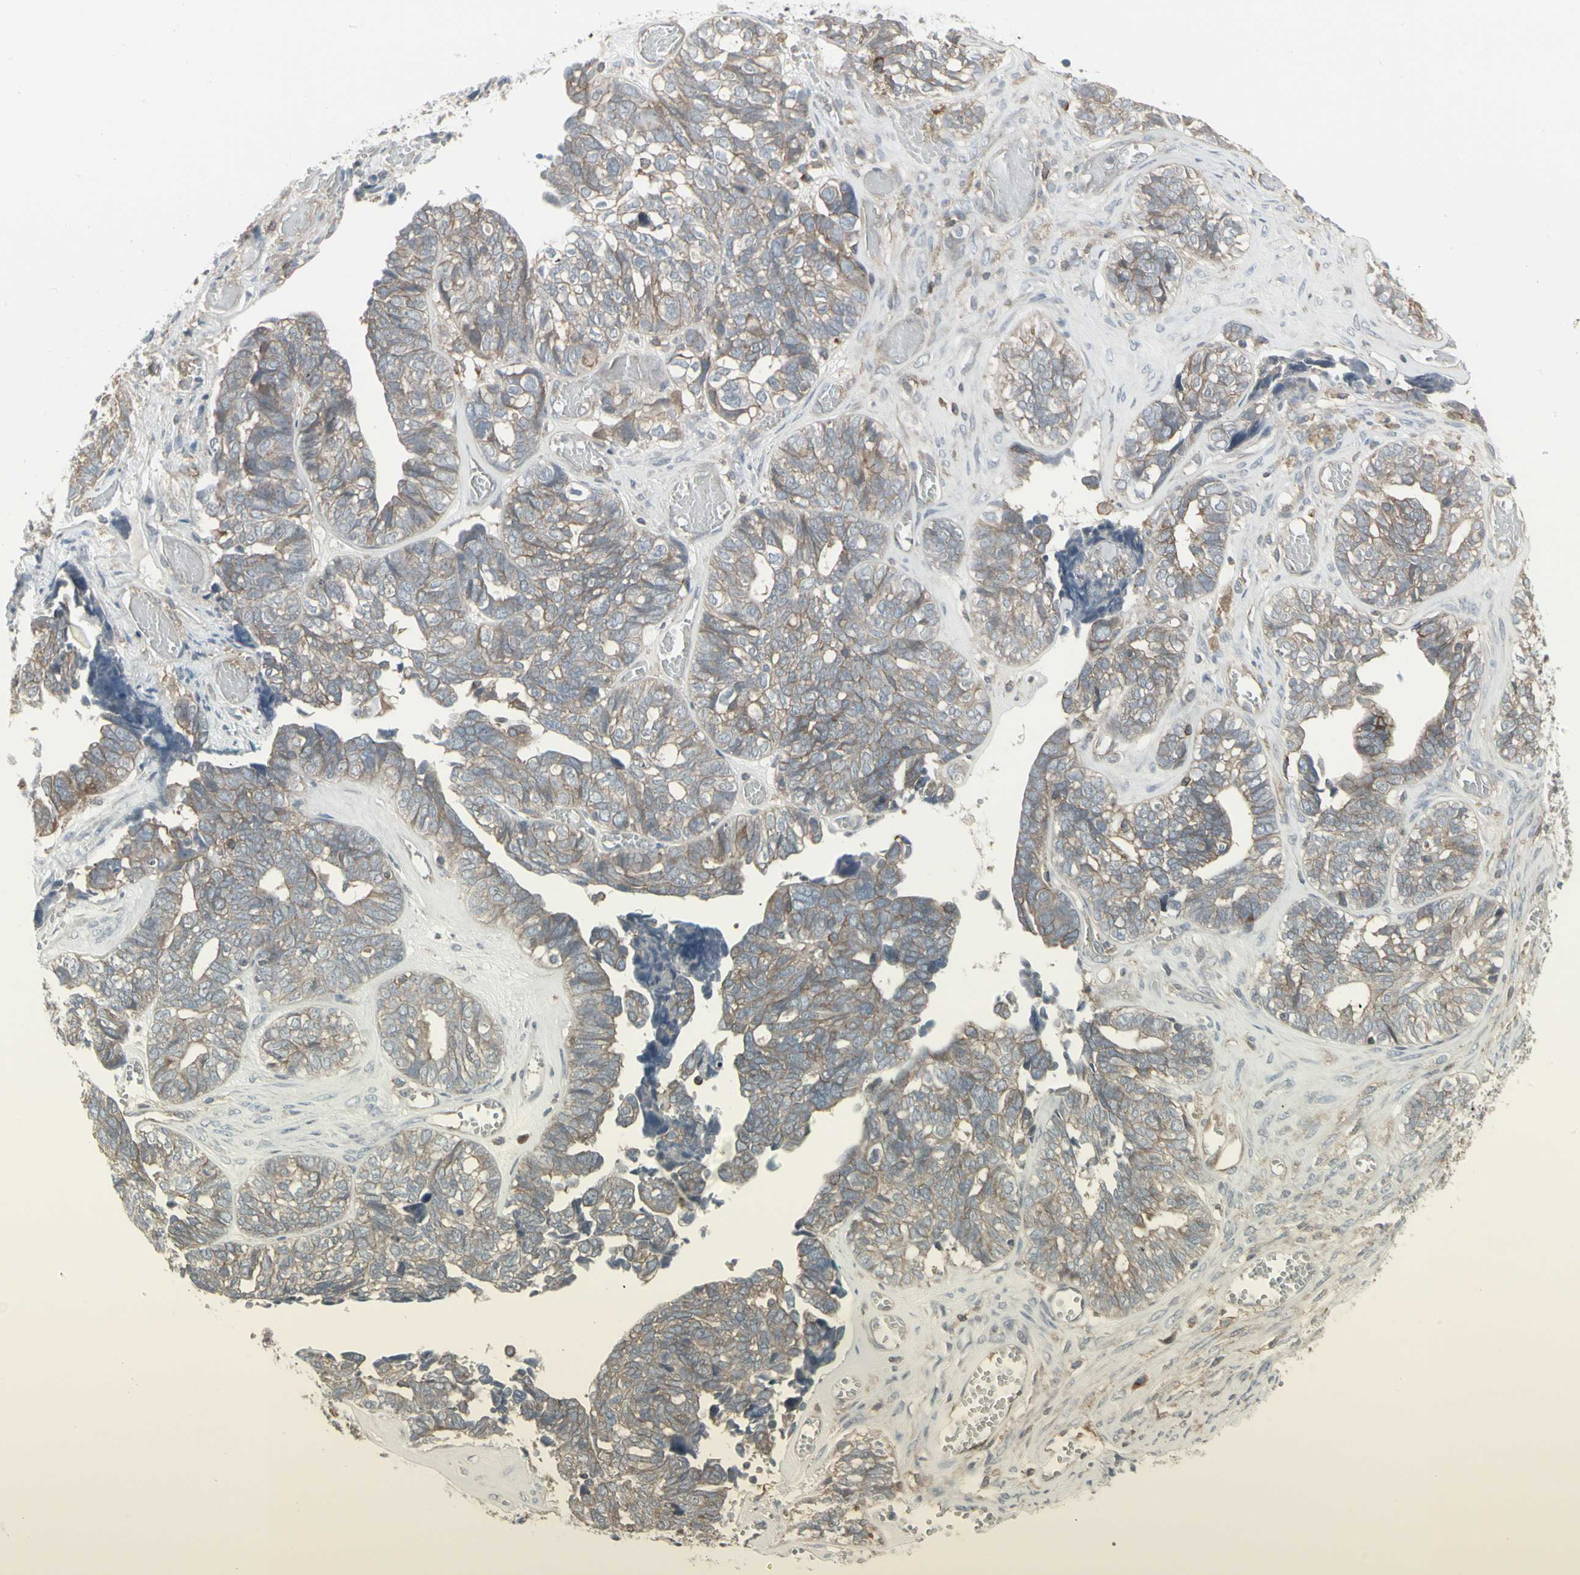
{"staining": {"intensity": "weak", "quantity": ">75%", "location": "cytoplasmic/membranous"}, "tissue": "ovarian cancer", "cell_type": "Tumor cells", "image_type": "cancer", "snomed": [{"axis": "morphology", "description": "Cystadenocarcinoma, serous, NOS"}, {"axis": "topography", "description": "Ovary"}], "caption": "Human ovarian cancer (serous cystadenocarcinoma) stained for a protein (brown) demonstrates weak cytoplasmic/membranous positive positivity in approximately >75% of tumor cells.", "gene": "EPS15", "patient": {"sex": "female", "age": 79}}